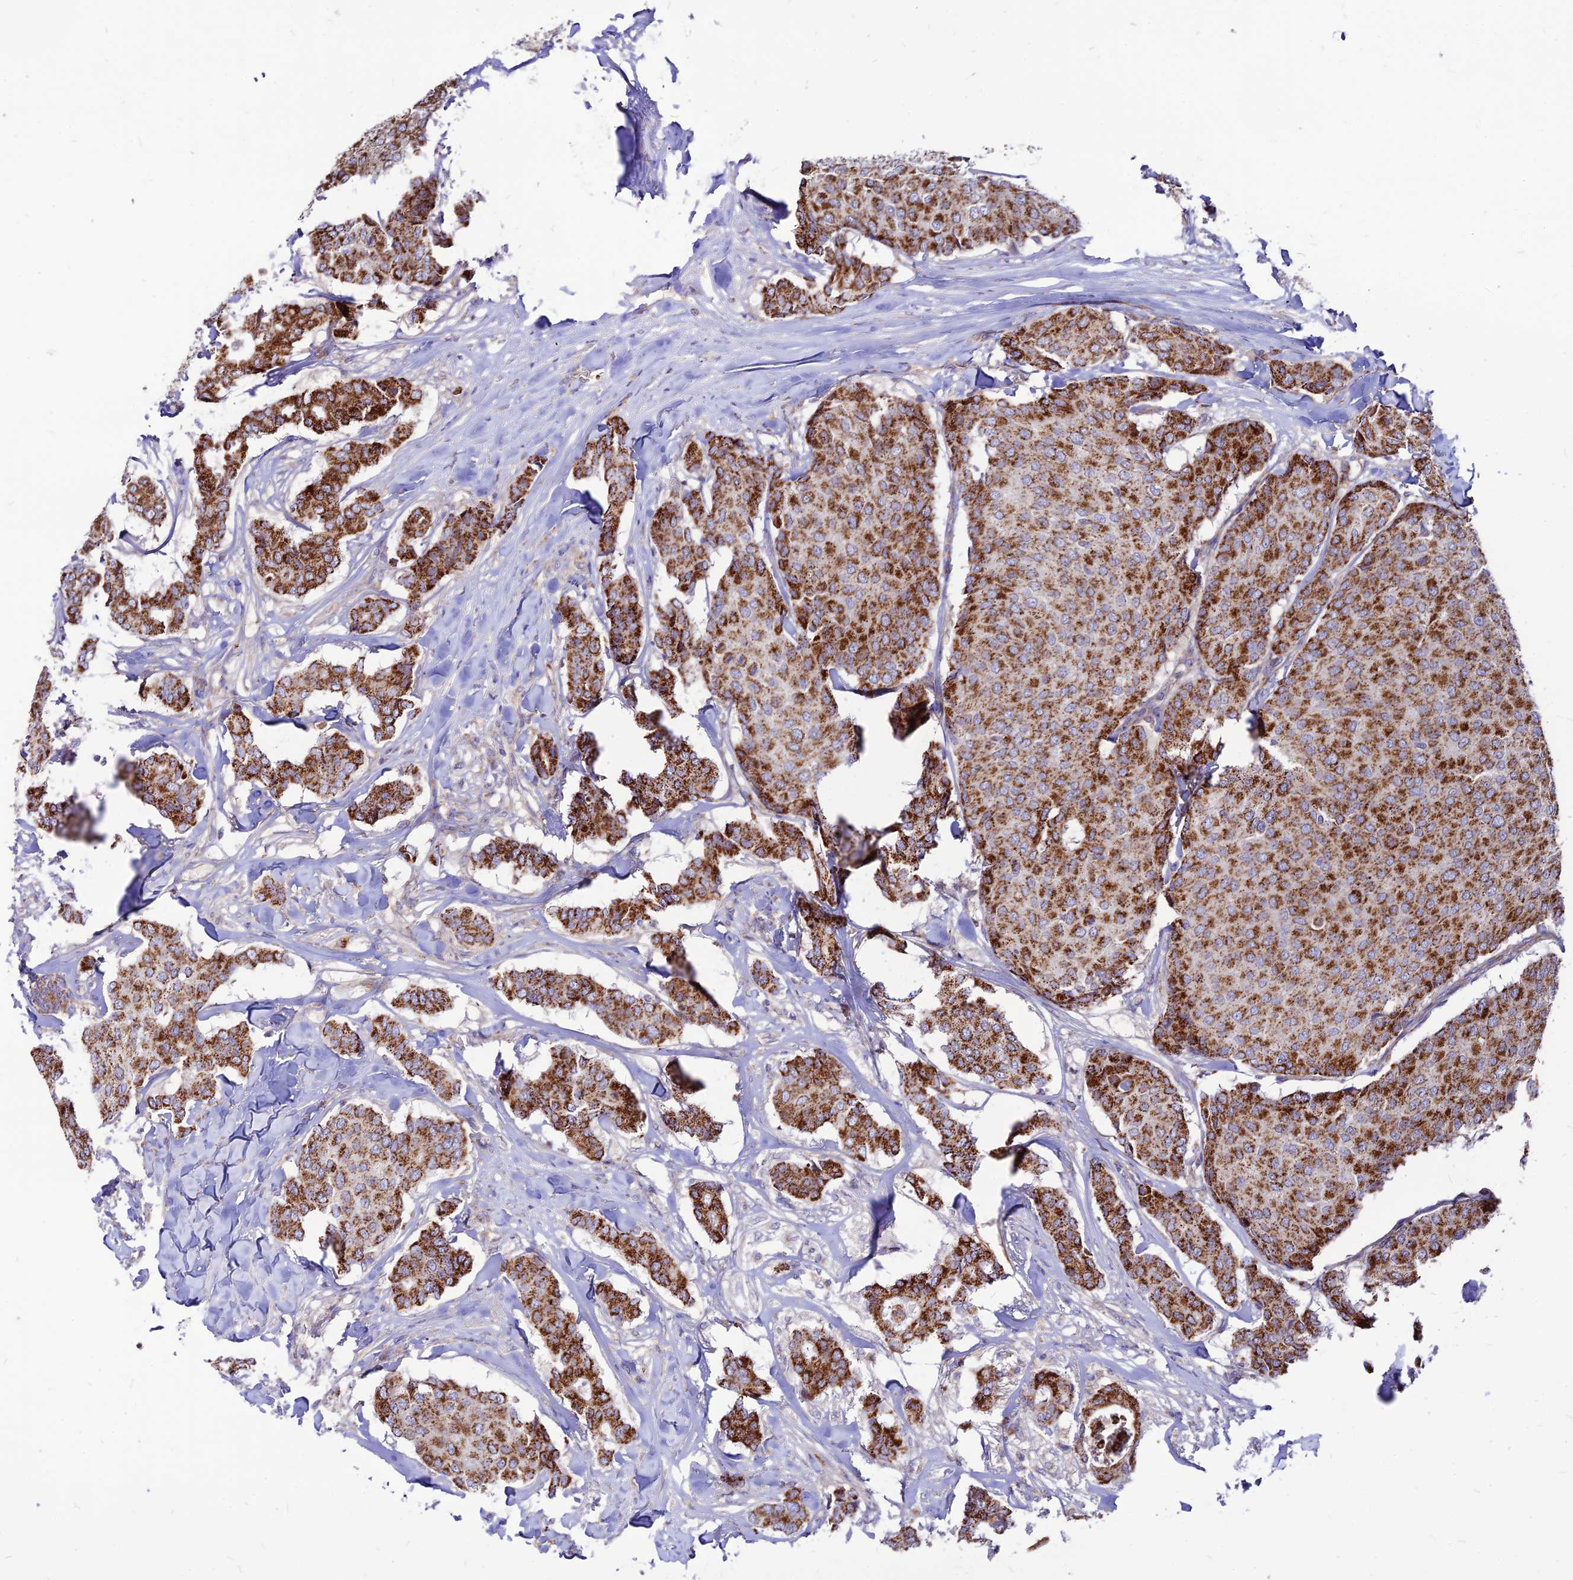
{"staining": {"intensity": "strong", "quantity": ">75%", "location": "cytoplasmic/membranous"}, "tissue": "breast cancer", "cell_type": "Tumor cells", "image_type": "cancer", "snomed": [{"axis": "morphology", "description": "Duct carcinoma"}, {"axis": "topography", "description": "Breast"}], "caption": "A brown stain shows strong cytoplasmic/membranous expression of a protein in breast cancer tumor cells.", "gene": "ECI1", "patient": {"sex": "female", "age": 75}}